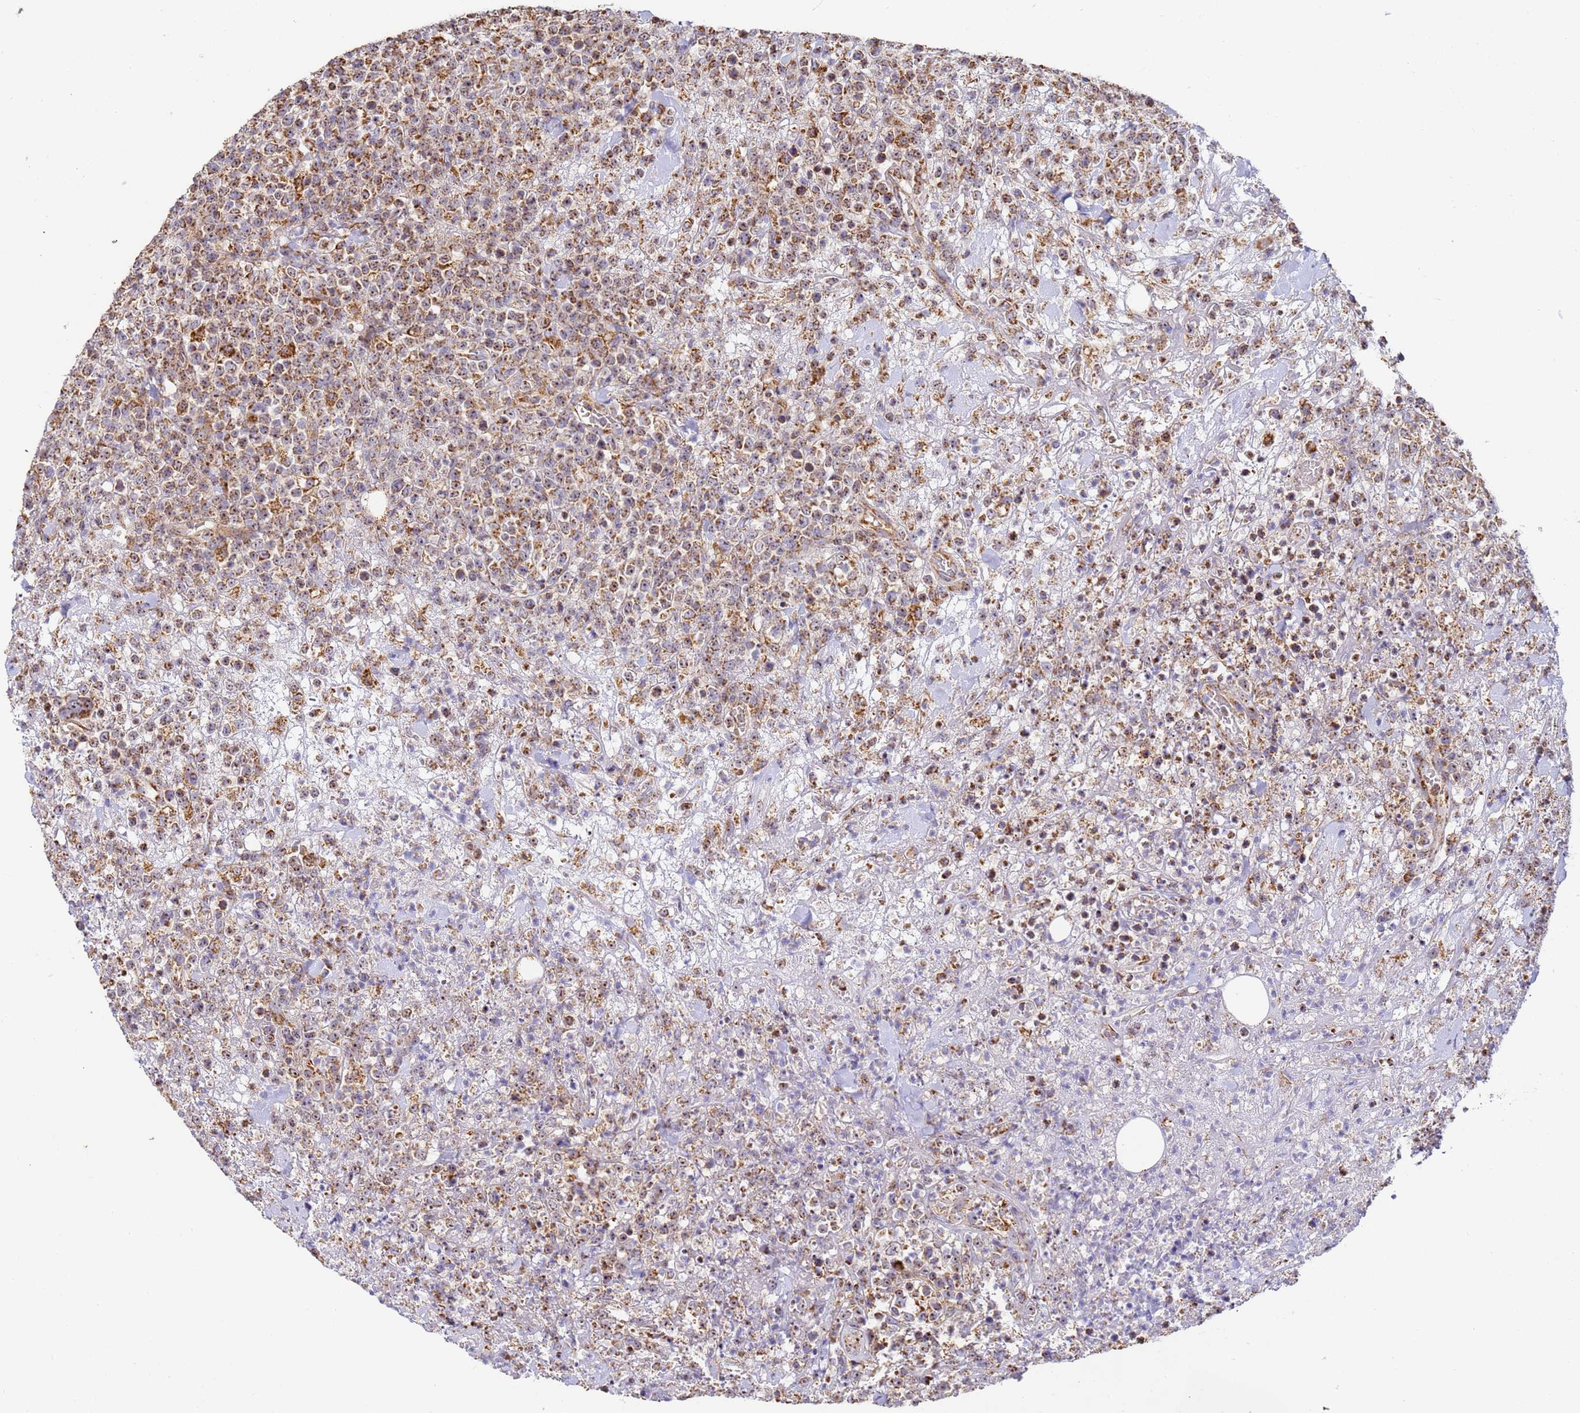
{"staining": {"intensity": "moderate", "quantity": ">75%", "location": "cytoplasmic/membranous"}, "tissue": "lymphoma", "cell_type": "Tumor cells", "image_type": "cancer", "snomed": [{"axis": "morphology", "description": "Malignant lymphoma, non-Hodgkin's type, High grade"}, {"axis": "topography", "description": "Colon"}], "caption": "Brown immunohistochemical staining in high-grade malignant lymphoma, non-Hodgkin's type reveals moderate cytoplasmic/membranous expression in approximately >75% of tumor cells.", "gene": "FRG2C", "patient": {"sex": "female", "age": 53}}